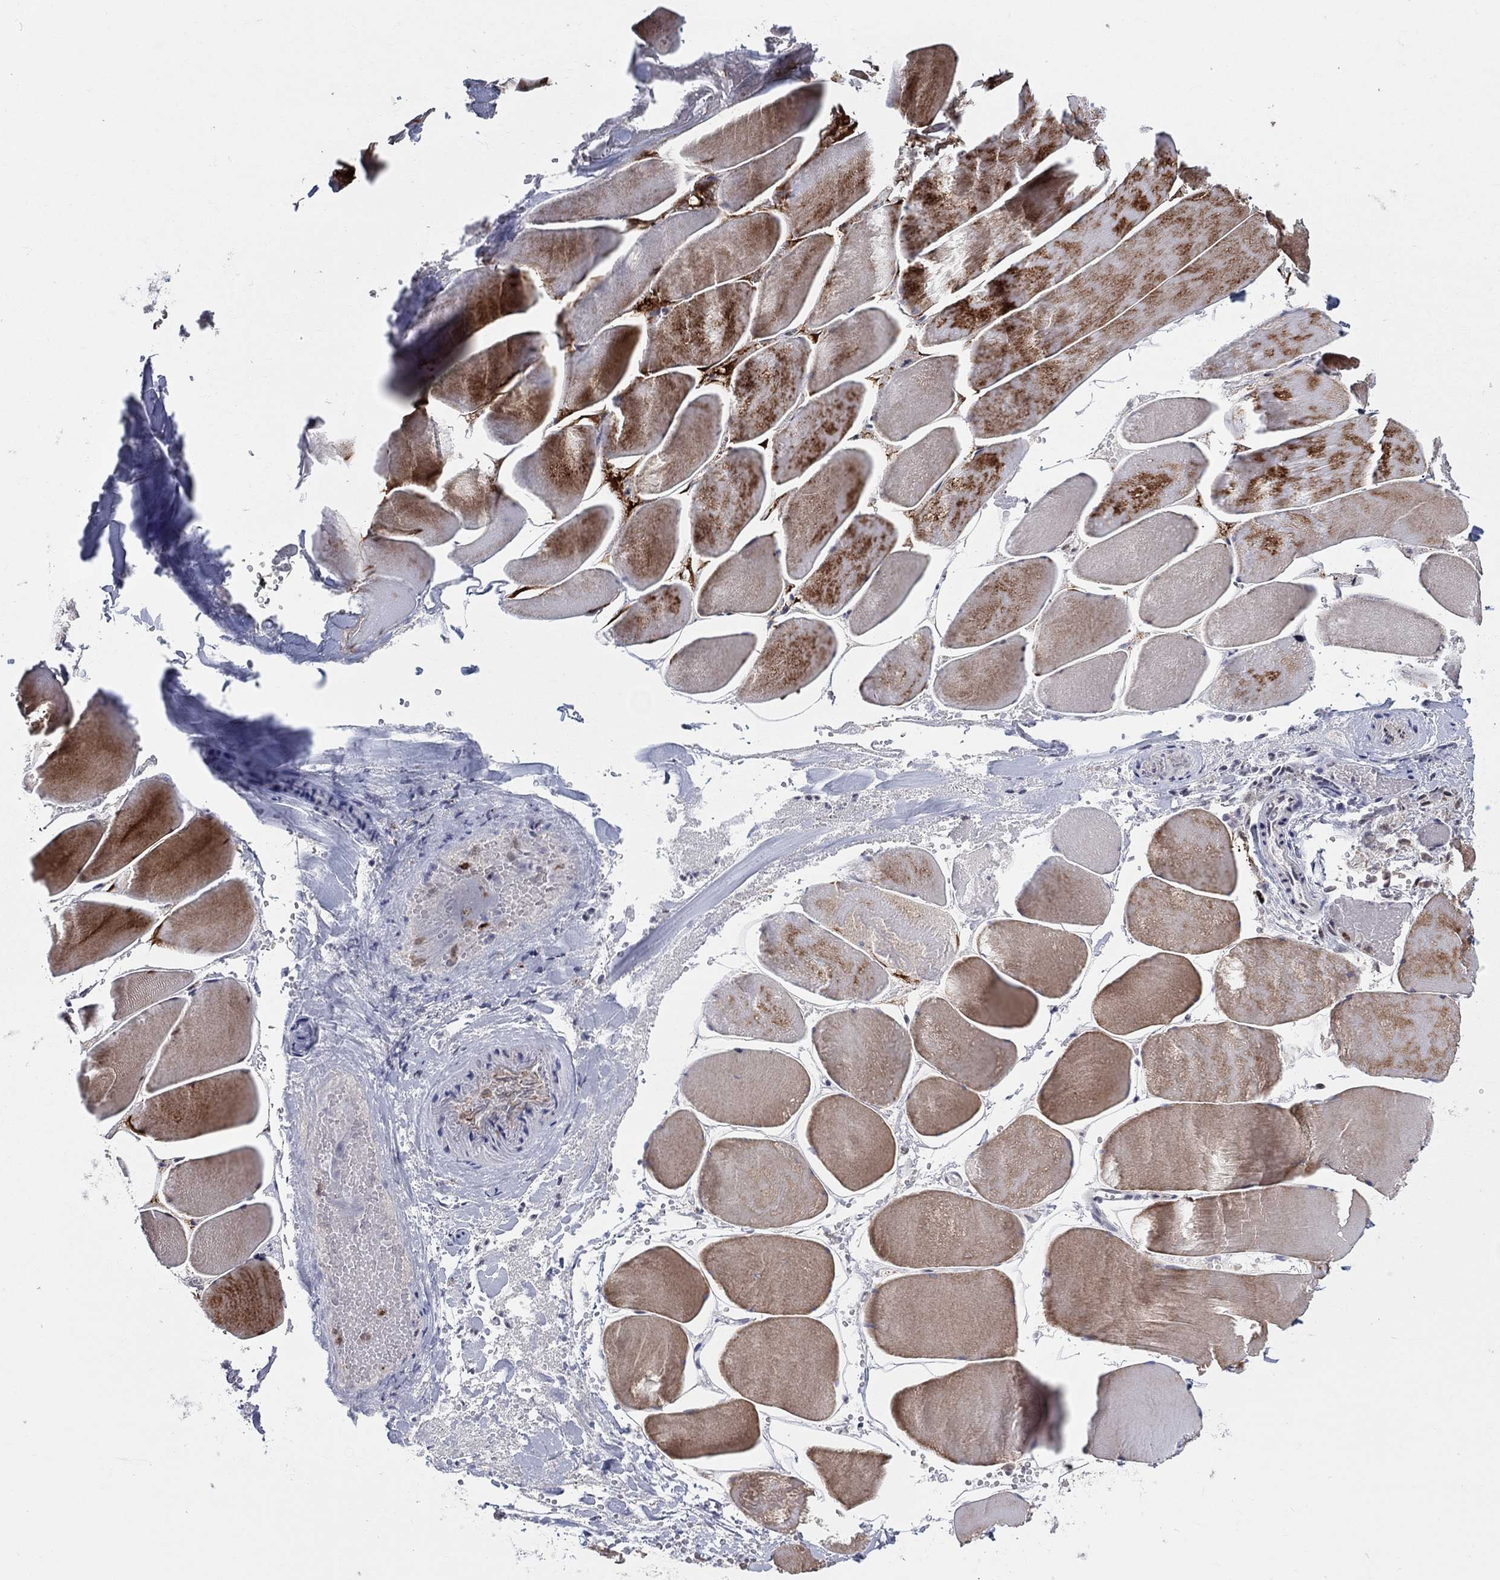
{"staining": {"intensity": "moderate", "quantity": "25%-75%", "location": "cytoplasmic/membranous"}, "tissue": "skeletal muscle", "cell_type": "Myocytes", "image_type": "normal", "snomed": [{"axis": "morphology", "description": "Normal tissue, NOS"}, {"axis": "morphology", "description": "Malignant melanoma, Metastatic site"}, {"axis": "topography", "description": "Skeletal muscle"}], "caption": "A high-resolution histopathology image shows immunohistochemistry staining of benign skeletal muscle, which demonstrates moderate cytoplasmic/membranous expression in approximately 25%-75% of myocytes. The staining is performed using DAB brown chromogen to label protein expression. The nuclei are counter-stained blue using hematoxylin.", "gene": "ZNHIT3", "patient": {"sex": "male", "age": 50}}